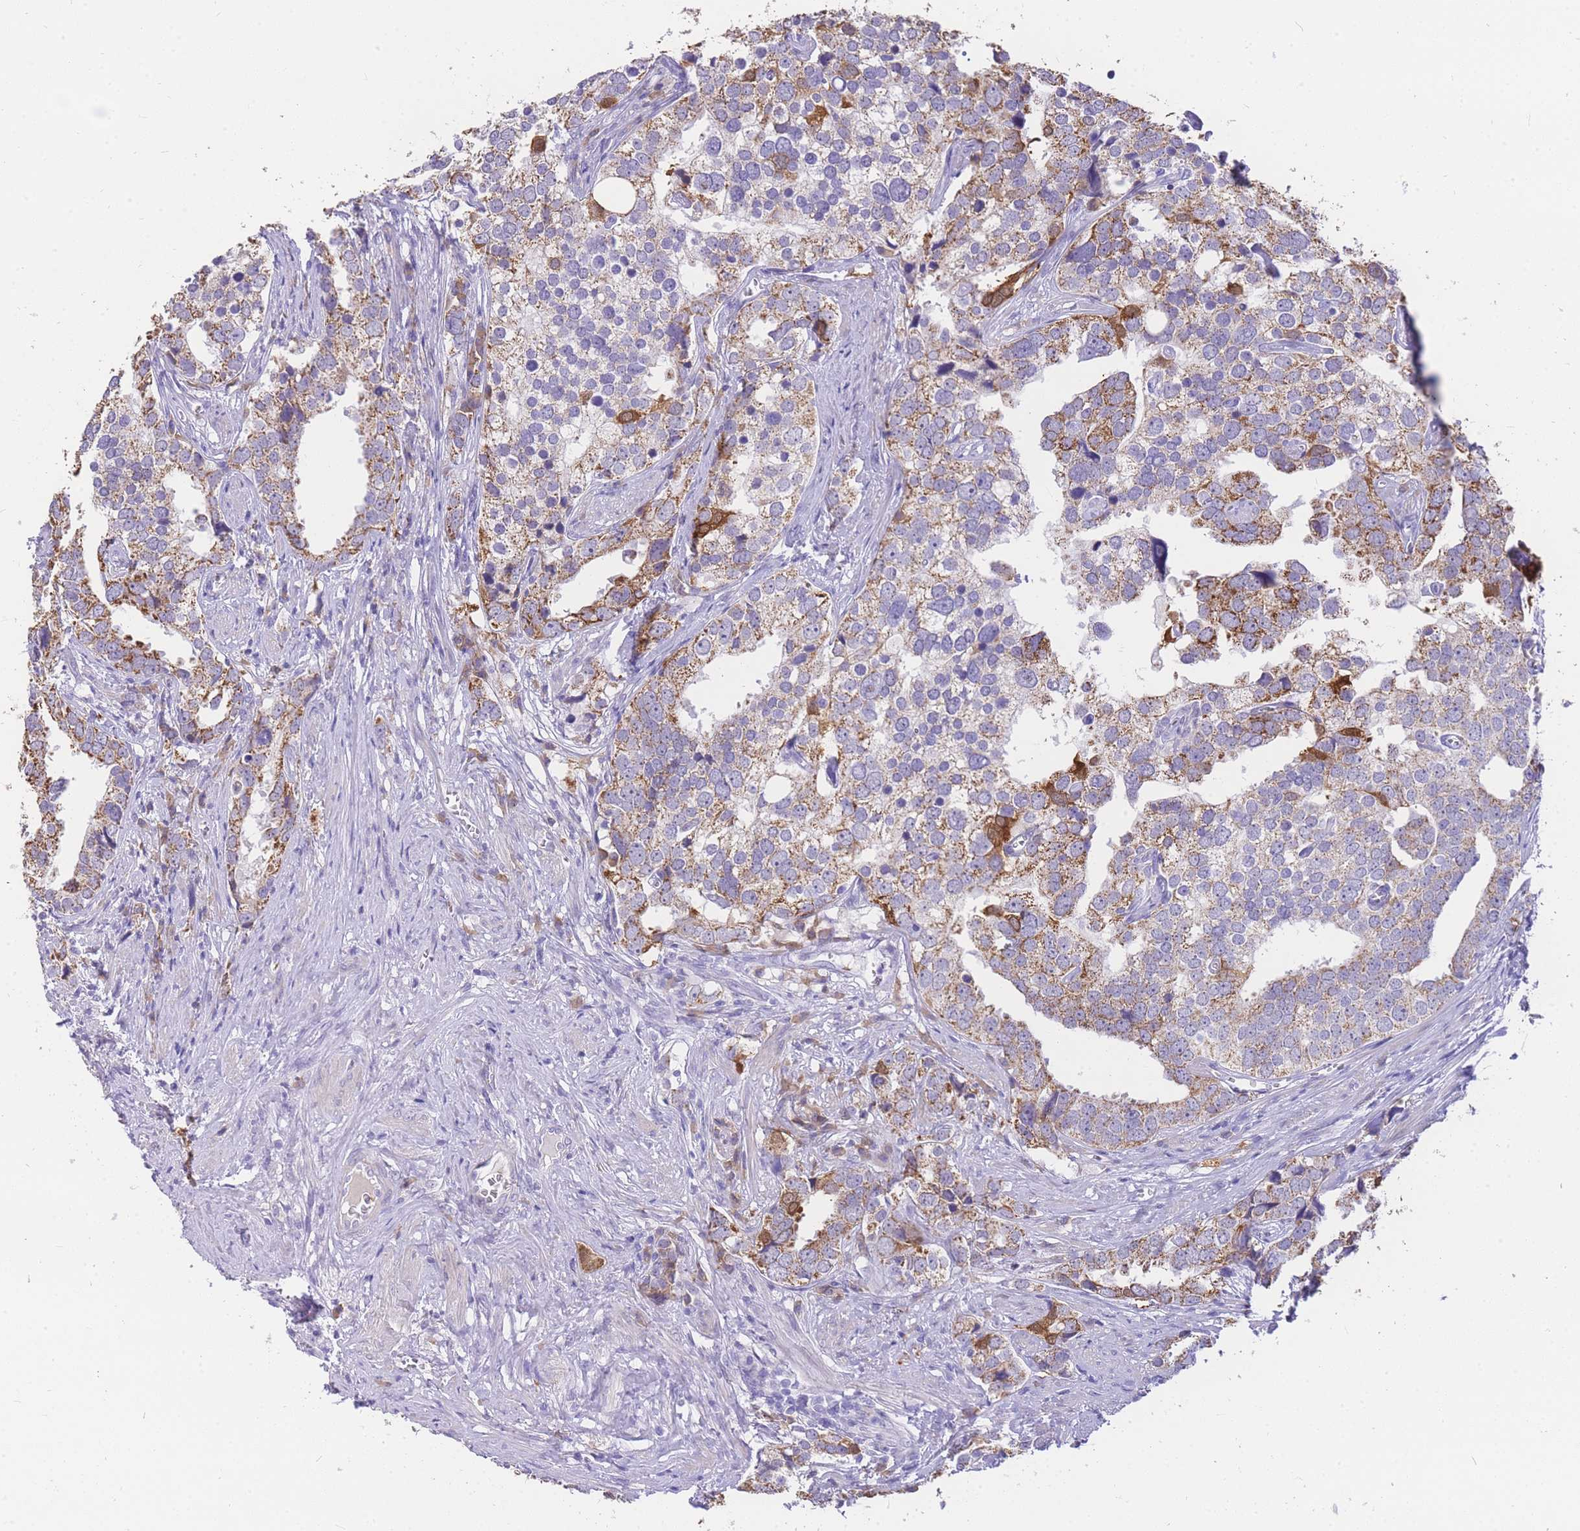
{"staining": {"intensity": "moderate", "quantity": "<25%", "location": "cytoplasmic/membranous"}, "tissue": "prostate cancer", "cell_type": "Tumor cells", "image_type": "cancer", "snomed": [{"axis": "morphology", "description": "Adenocarcinoma, High grade"}, {"axis": "topography", "description": "Prostate"}], "caption": "Human prostate cancer stained for a protein (brown) exhibits moderate cytoplasmic/membranous positive staining in about <25% of tumor cells.", "gene": "C2orf88", "patient": {"sex": "male", "age": 71}}